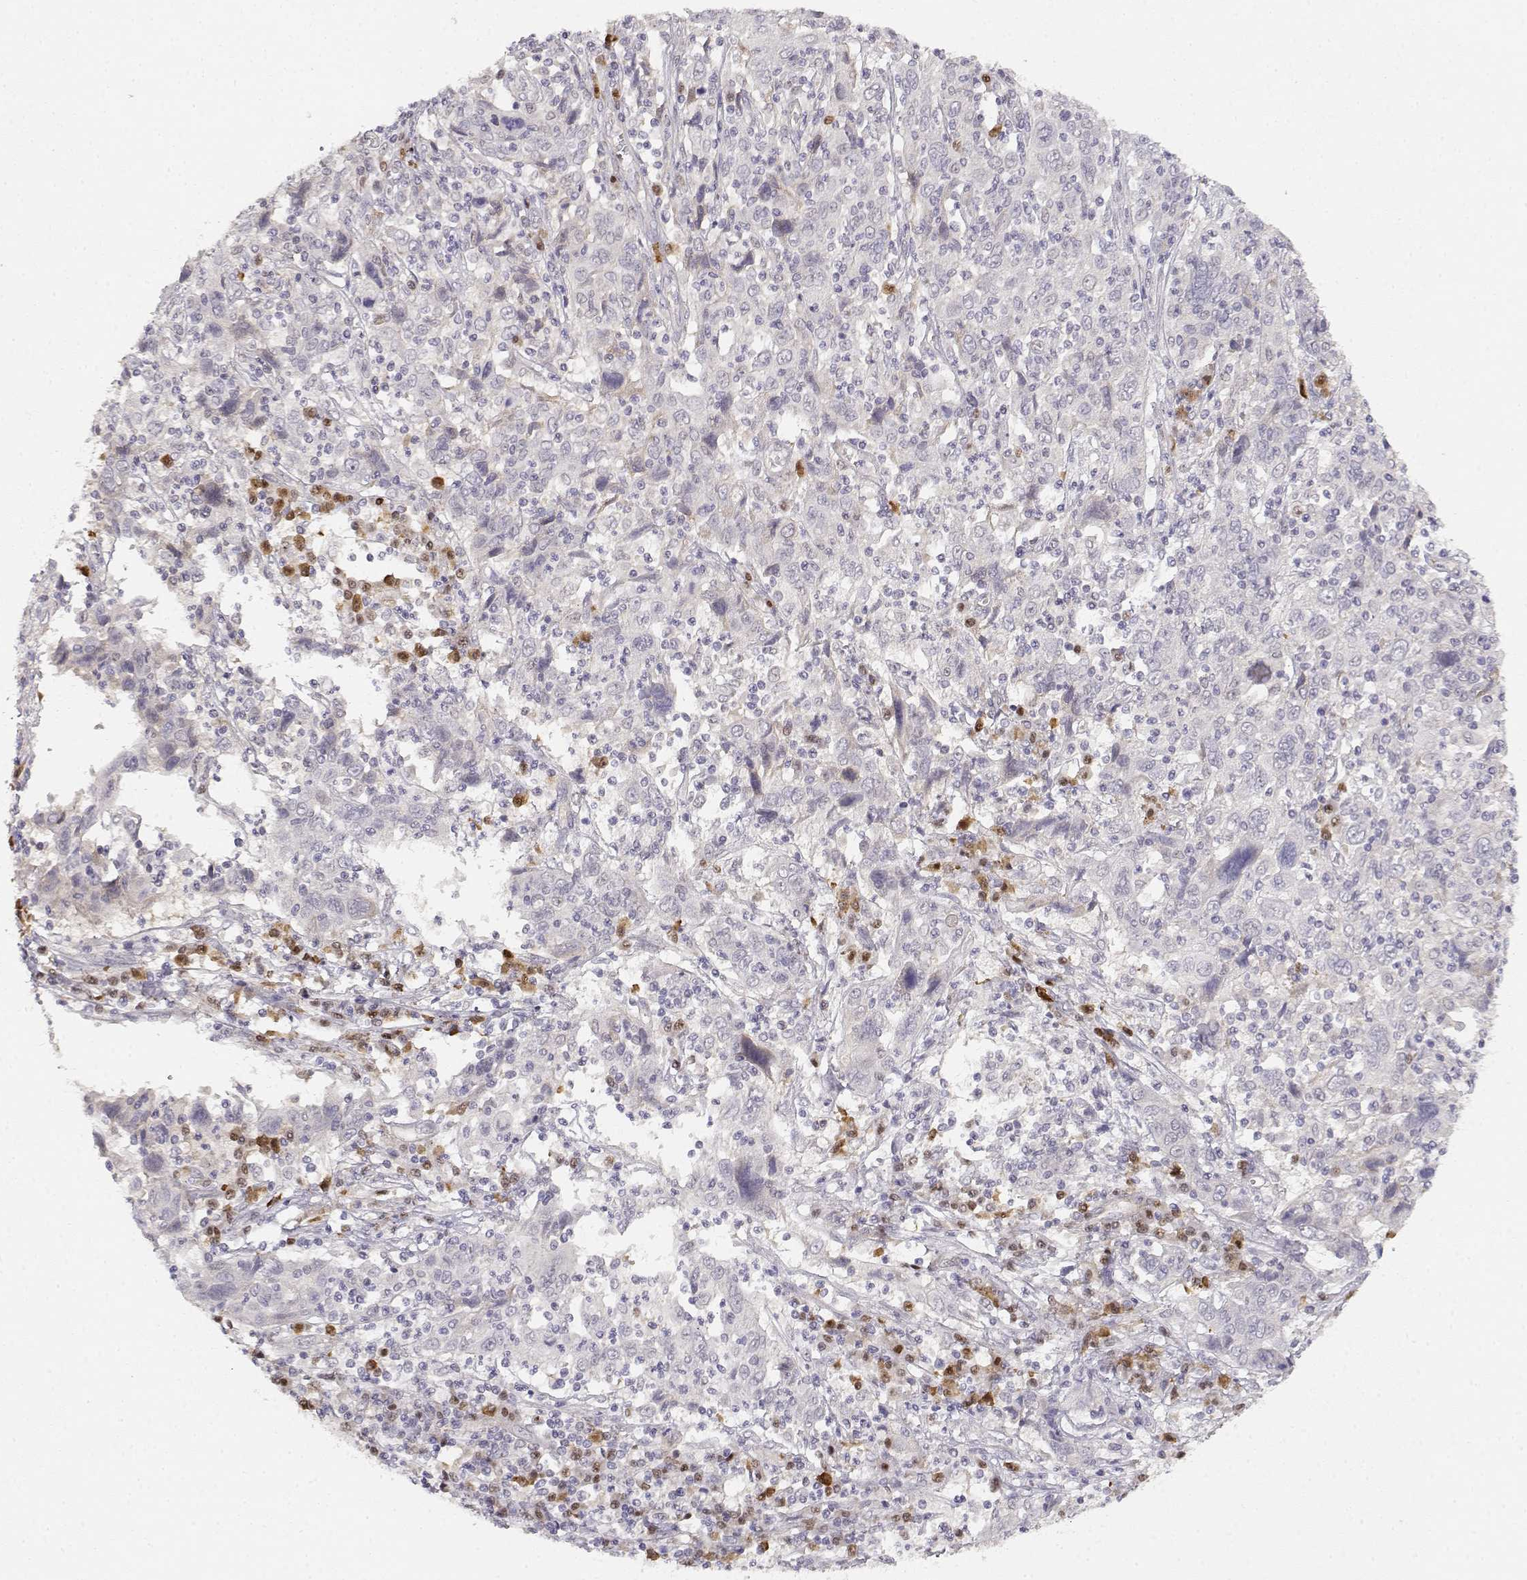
{"staining": {"intensity": "negative", "quantity": "none", "location": "none"}, "tissue": "cervical cancer", "cell_type": "Tumor cells", "image_type": "cancer", "snomed": [{"axis": "morphology", "description": "Squamous cell carcinoma, NOS"}, {"axis": "topography", "description": "Cervix"}], "caption": "Human cervical squamous cell carcinoma stained for a protein using immunohistochemistry displays no staining in tumor cells.", "gene": "EAF2", "patient": {"sex": "female", "age": 46}}